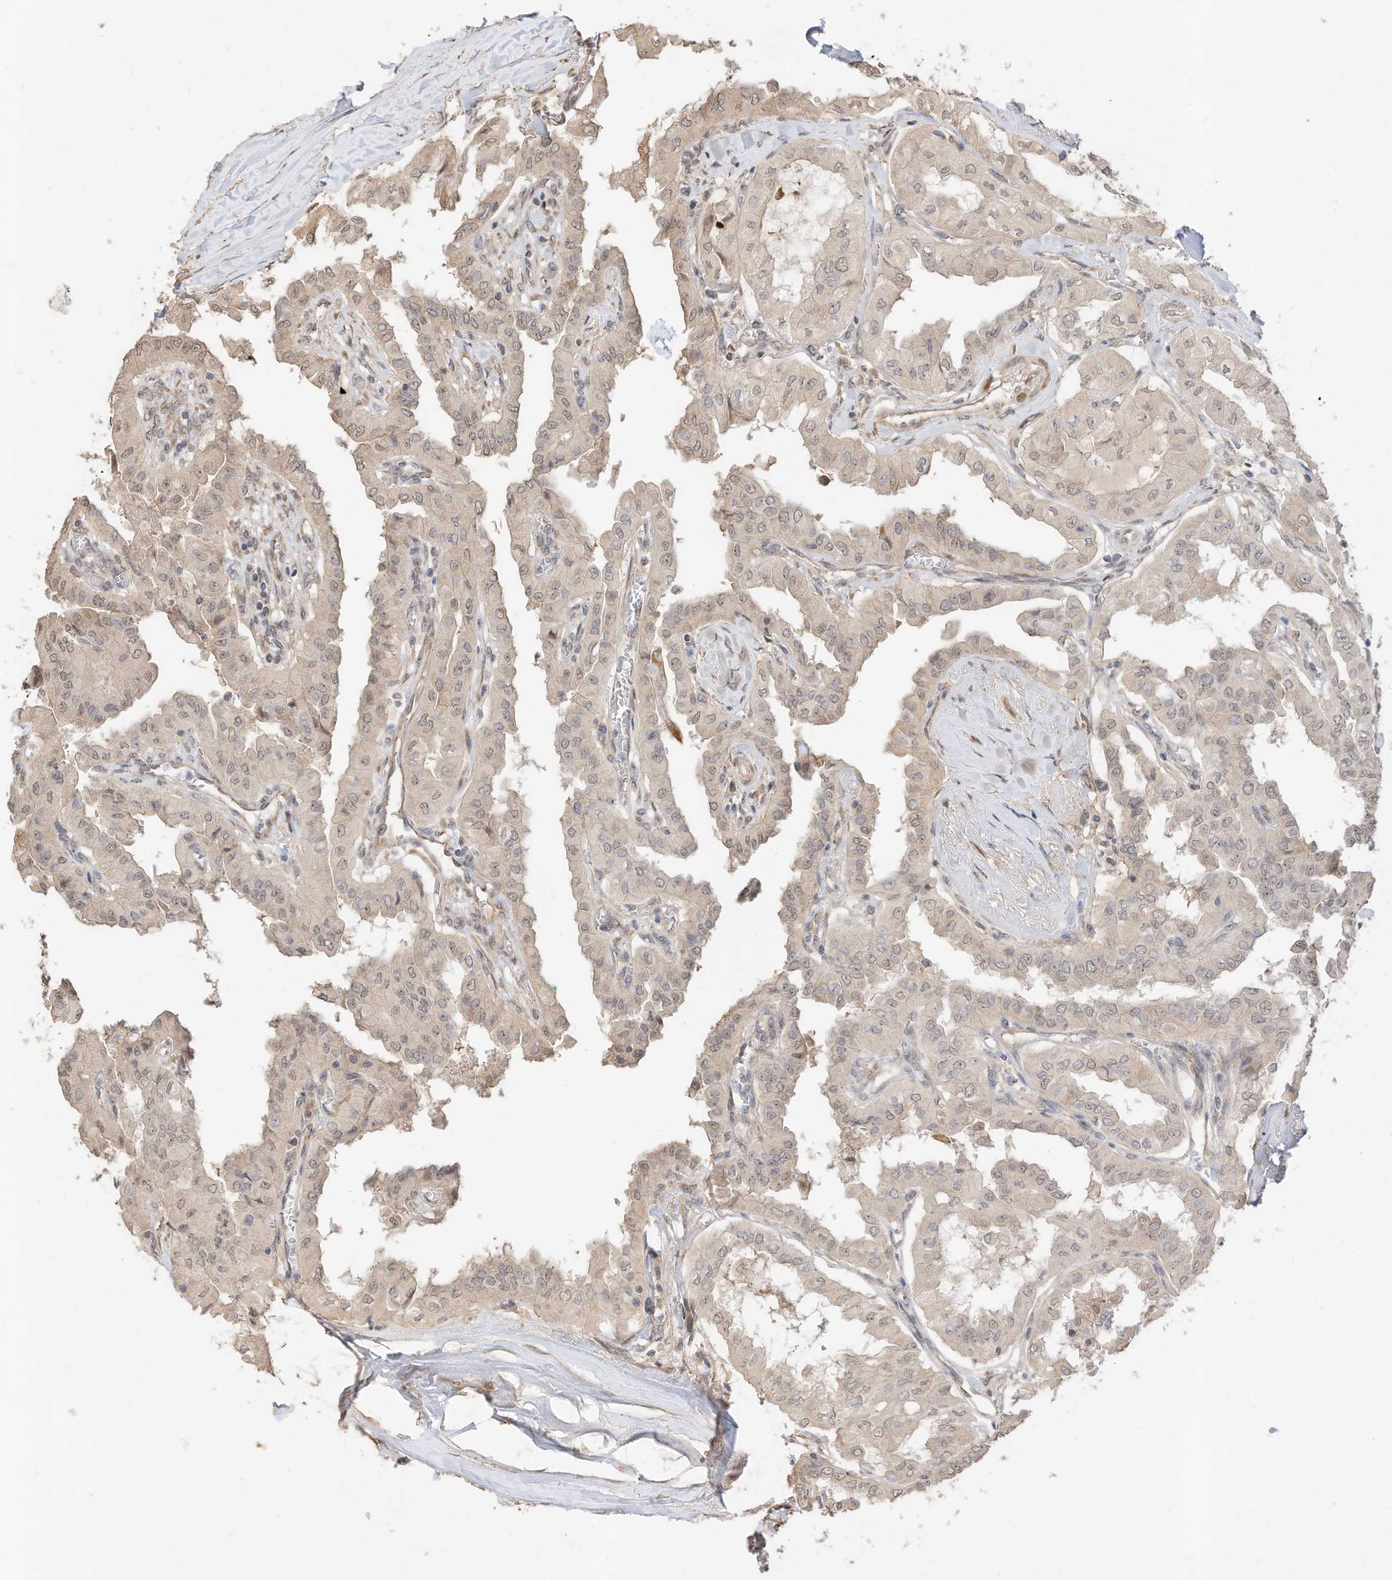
{"staining": {"intensity": "weak", "quantity": "<25%", "location": "cytoplasmic/membranous"}, "tissue": "thyroid cancer", "cell_type": "Tumor cells", "image_type": "cancer", "snomed": [{"axis": "morphology", "description": "Papillary adenocarcinoma, NOS"}, {"axis": "topography", "description": "Thyroid gland"}], "caption": "Immunohistochemical staining of thyroid cancer reveals no significant positivity in tumor cells.", "gene": "CAGE1", "patient": {"sex": "female", "age": 59}}